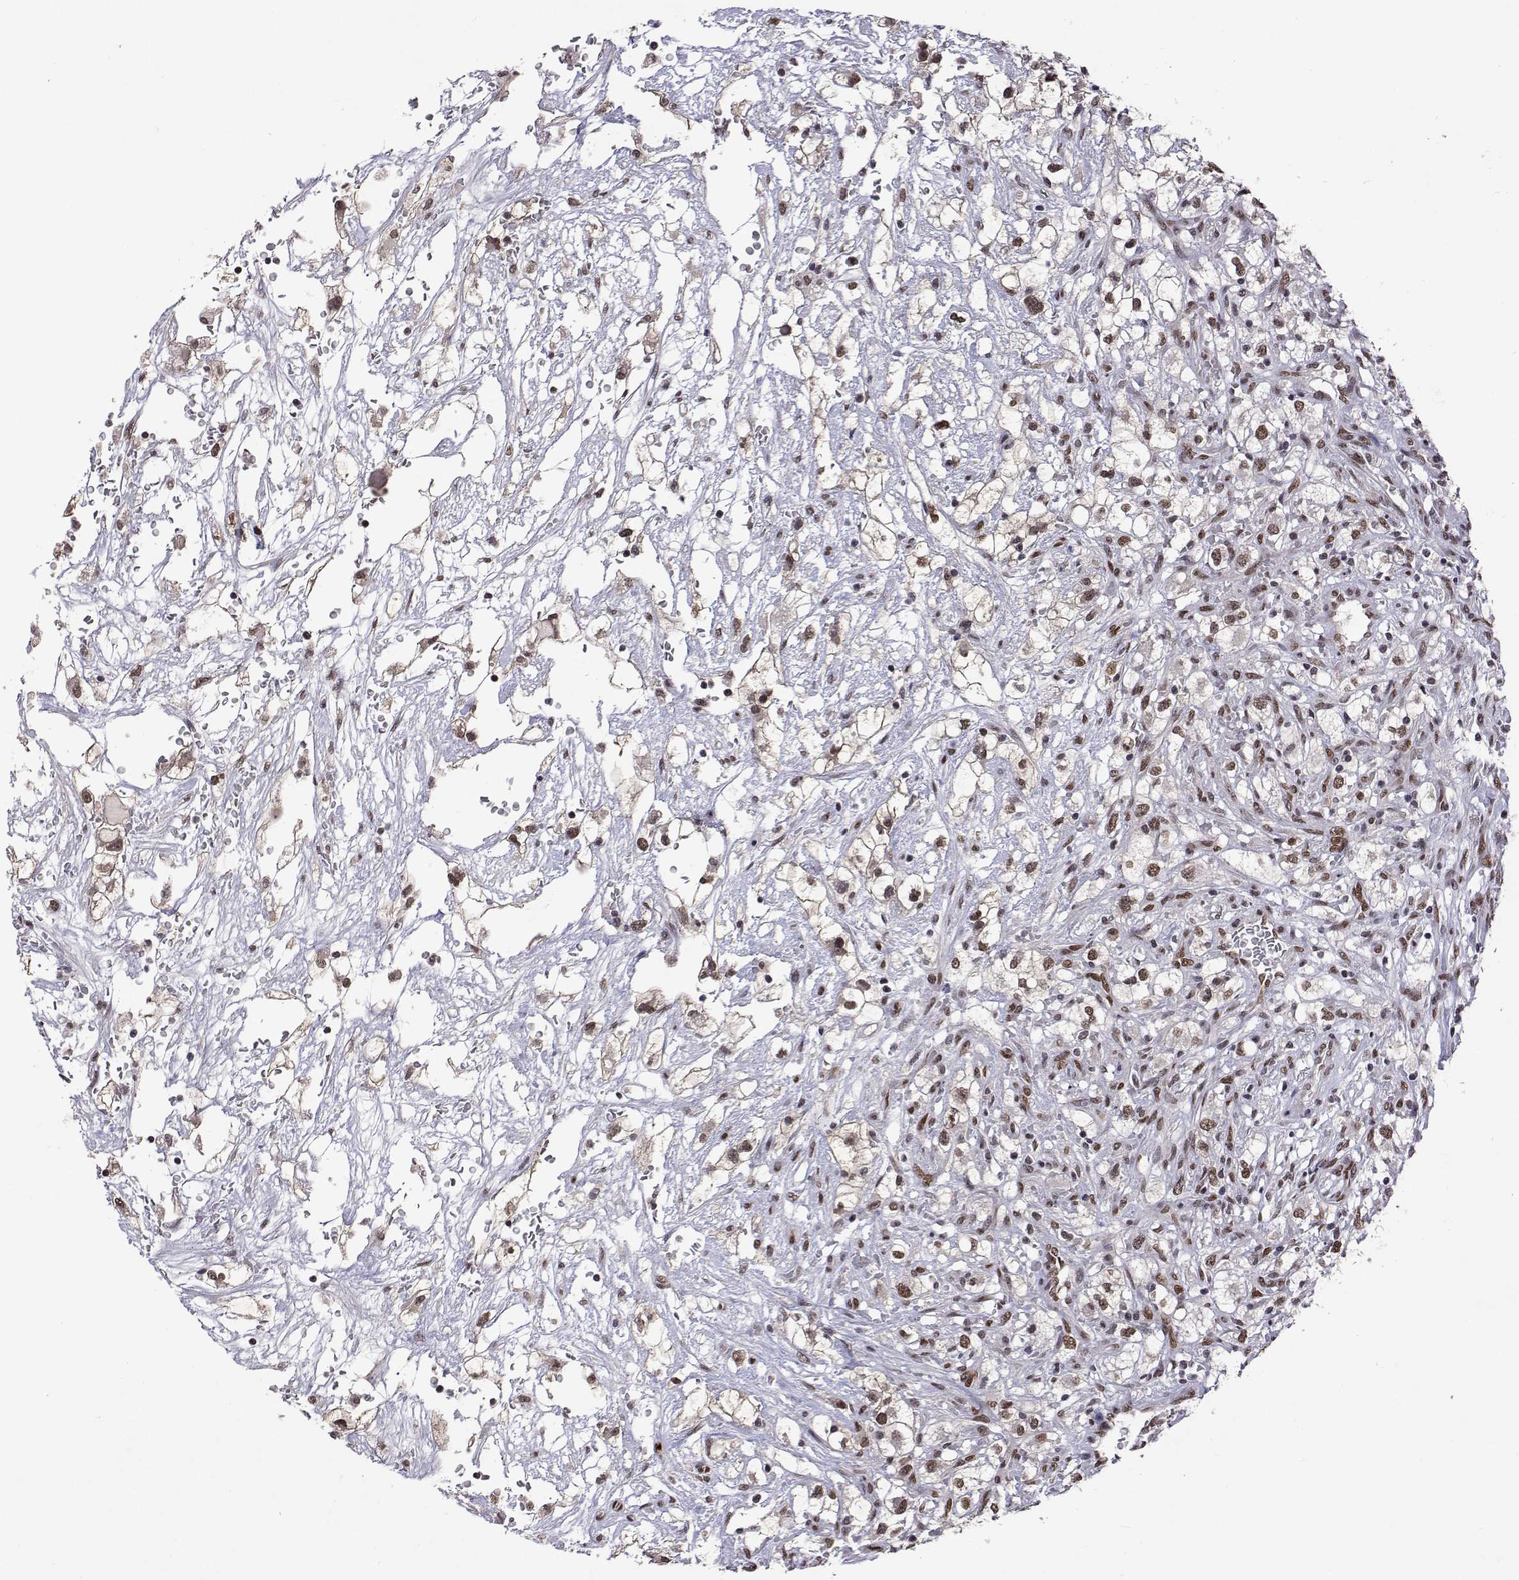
{"staining": {"intensity": "moderate", "quantity": ">75%", "location": "nuclear"}, "tissue": "renal cancer", "cell_type": "Tumor cells", "image_type": "cancer", "snomed": [{"axis": "morphology", "description": "Adenocarcinoma, NOS"}, {"axis": "topography", "description": "Kidney"}], "caption": "Moderate nuclear staining is identified in about >75% of tumor cells in adenocarcinoma (renal).", "gene": "HNRNPA0", "patient": {"sex": "male", "age": 59}}